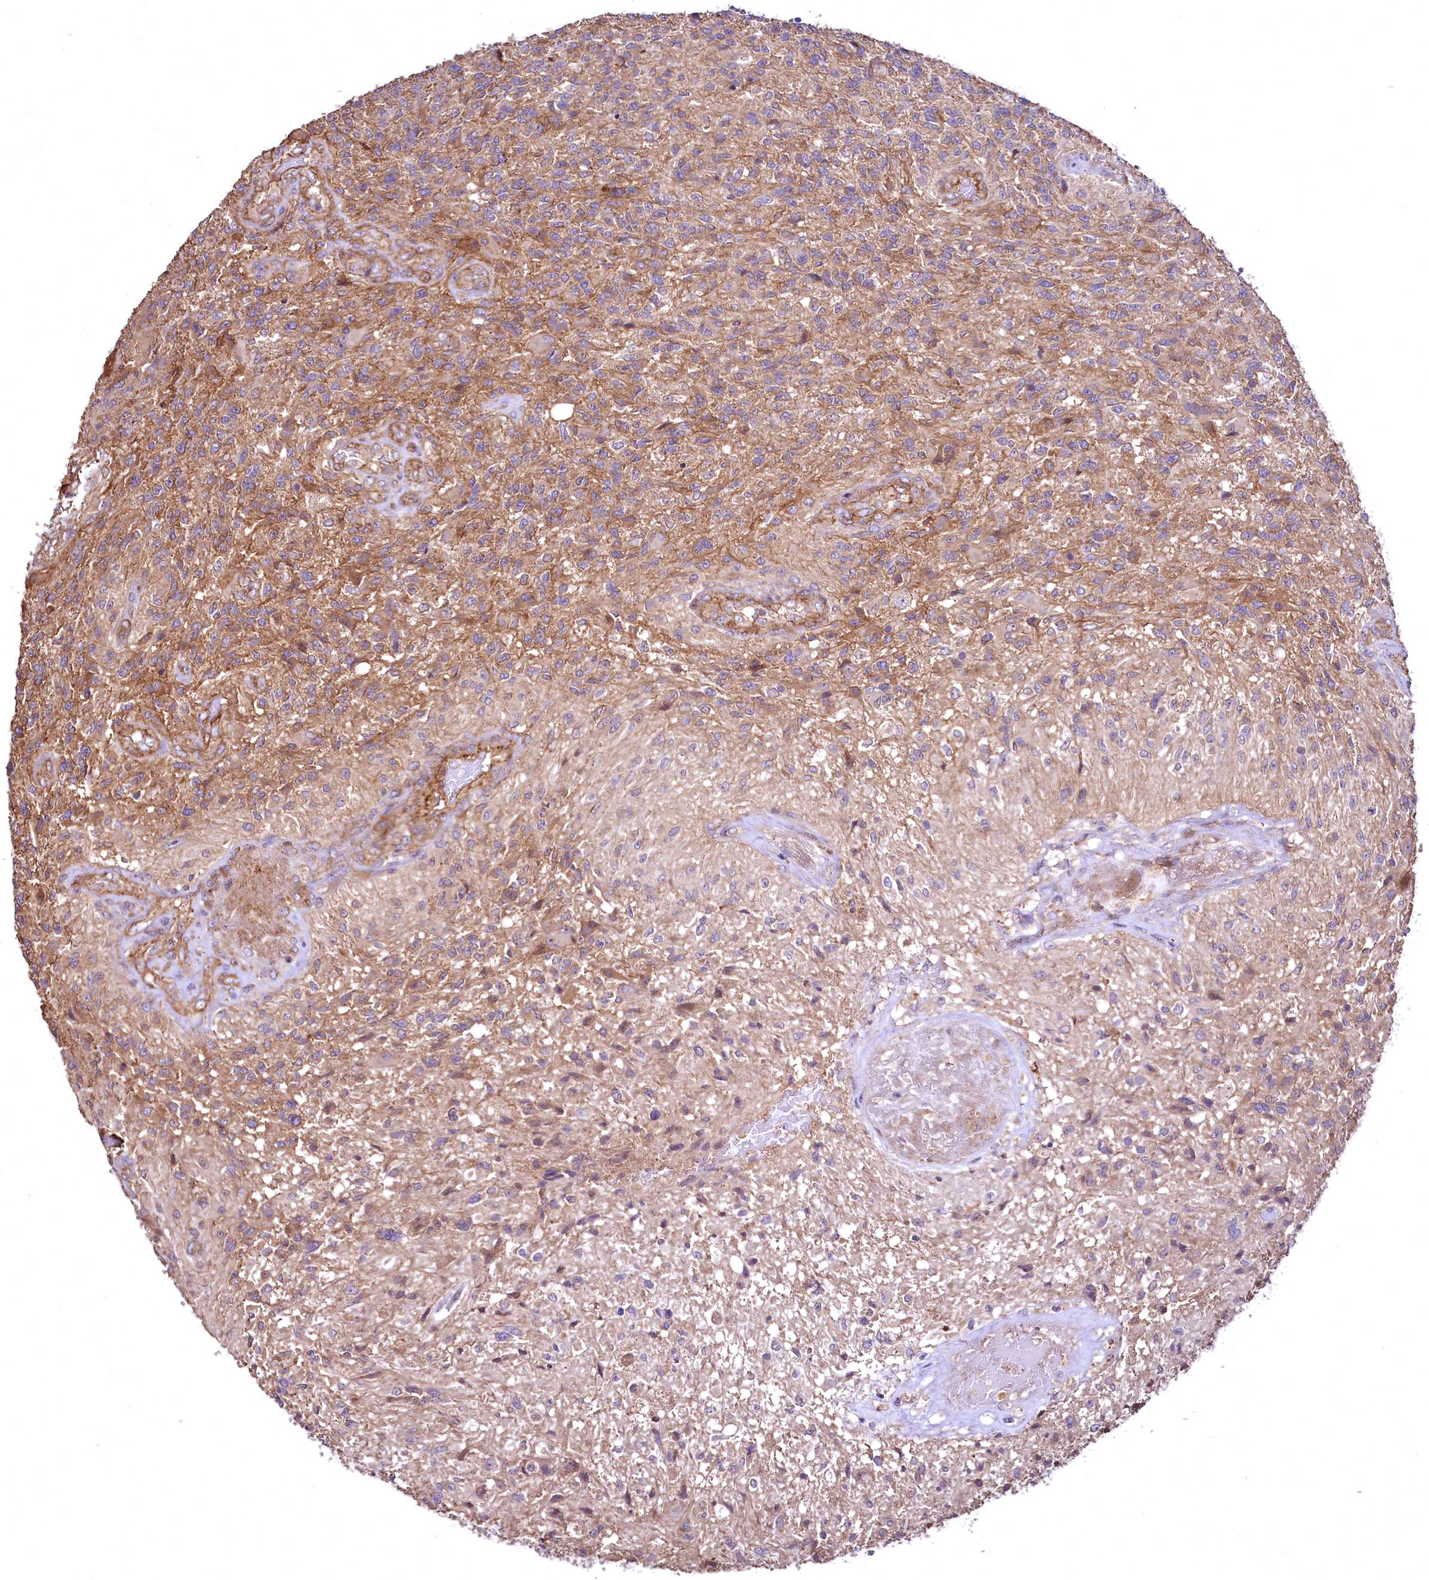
{"staining": {"intensity": "moderate", "quantity": ">75%", "location": "cytoplasmic/membranous"}, "tissue": "glioma", "cell_type": "Tumor cells", "image_type": "cancer", "snomed": [{"axis": "morphology", "description": "Glioma, malignant, High grade"}, {"axis": "topography", "description": "Brain"}], "caption": "Protein expression by immunohistochemistry (IHC) displays moderate cytoplasmic/membranous expression in approximately >75% of tumor cells in glioma.", "gene": "TBCEL", "patient": {"sex": "male", "age": 56}}